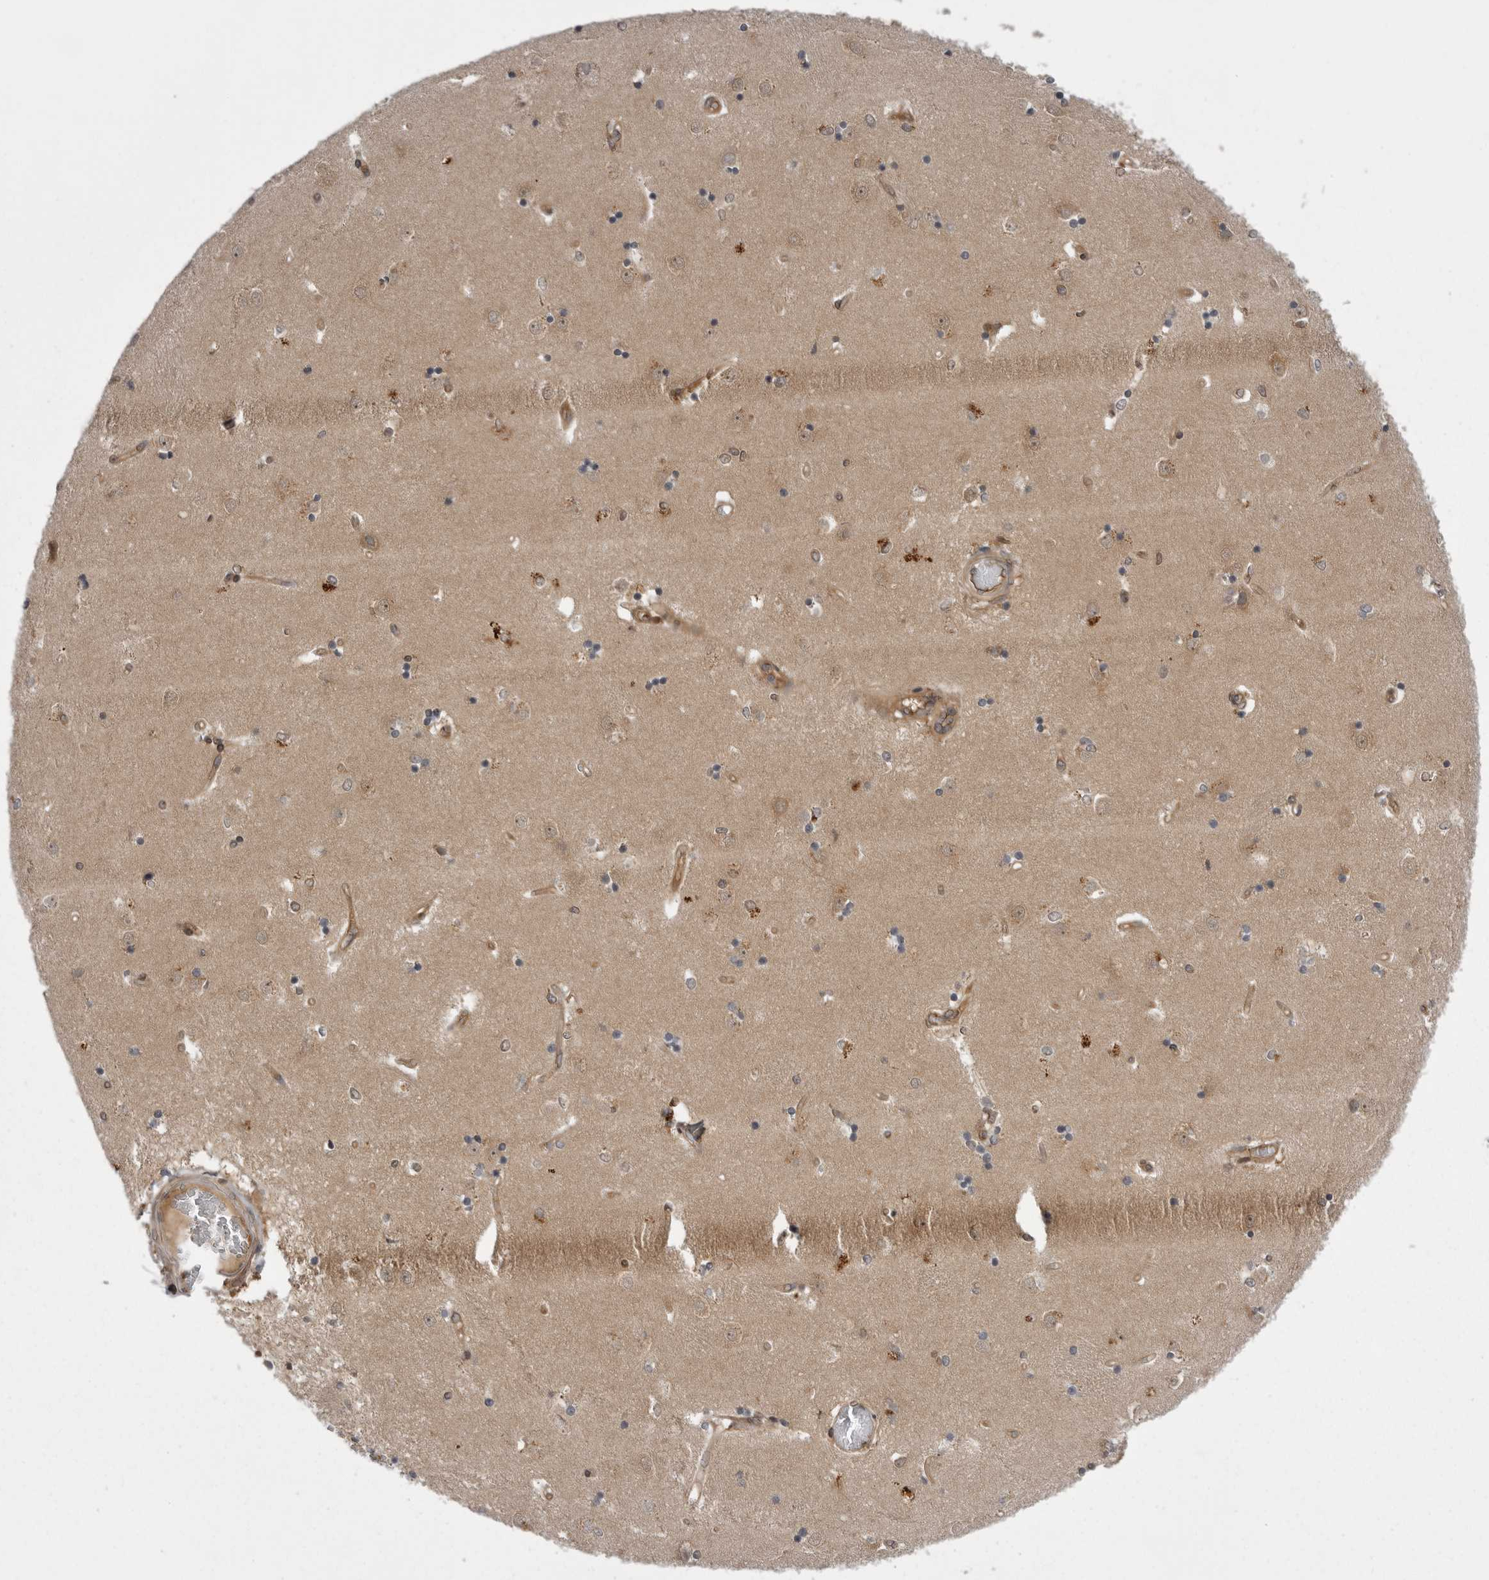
{"staining": {"intensity": "moderate", "quantity": "<25%", "location": "cytoplasmic/membranous"}, "tissue": "caudate", "cell_type": "Glial cells", "image_type": "normal", "snomed": [{"axis": "morphology", "description": "Normal tissue, NOS"}, {"axis": "topography", "description": "Lateral ventricle wall"}], "caption": "DAB immunohistochemical staining of benign caudate reveals moderate cytoplasmic/membranous protein expression in about <25% of glial cells.", "gene": "STK24", "patient": {"sex": "male", "age": 45}}